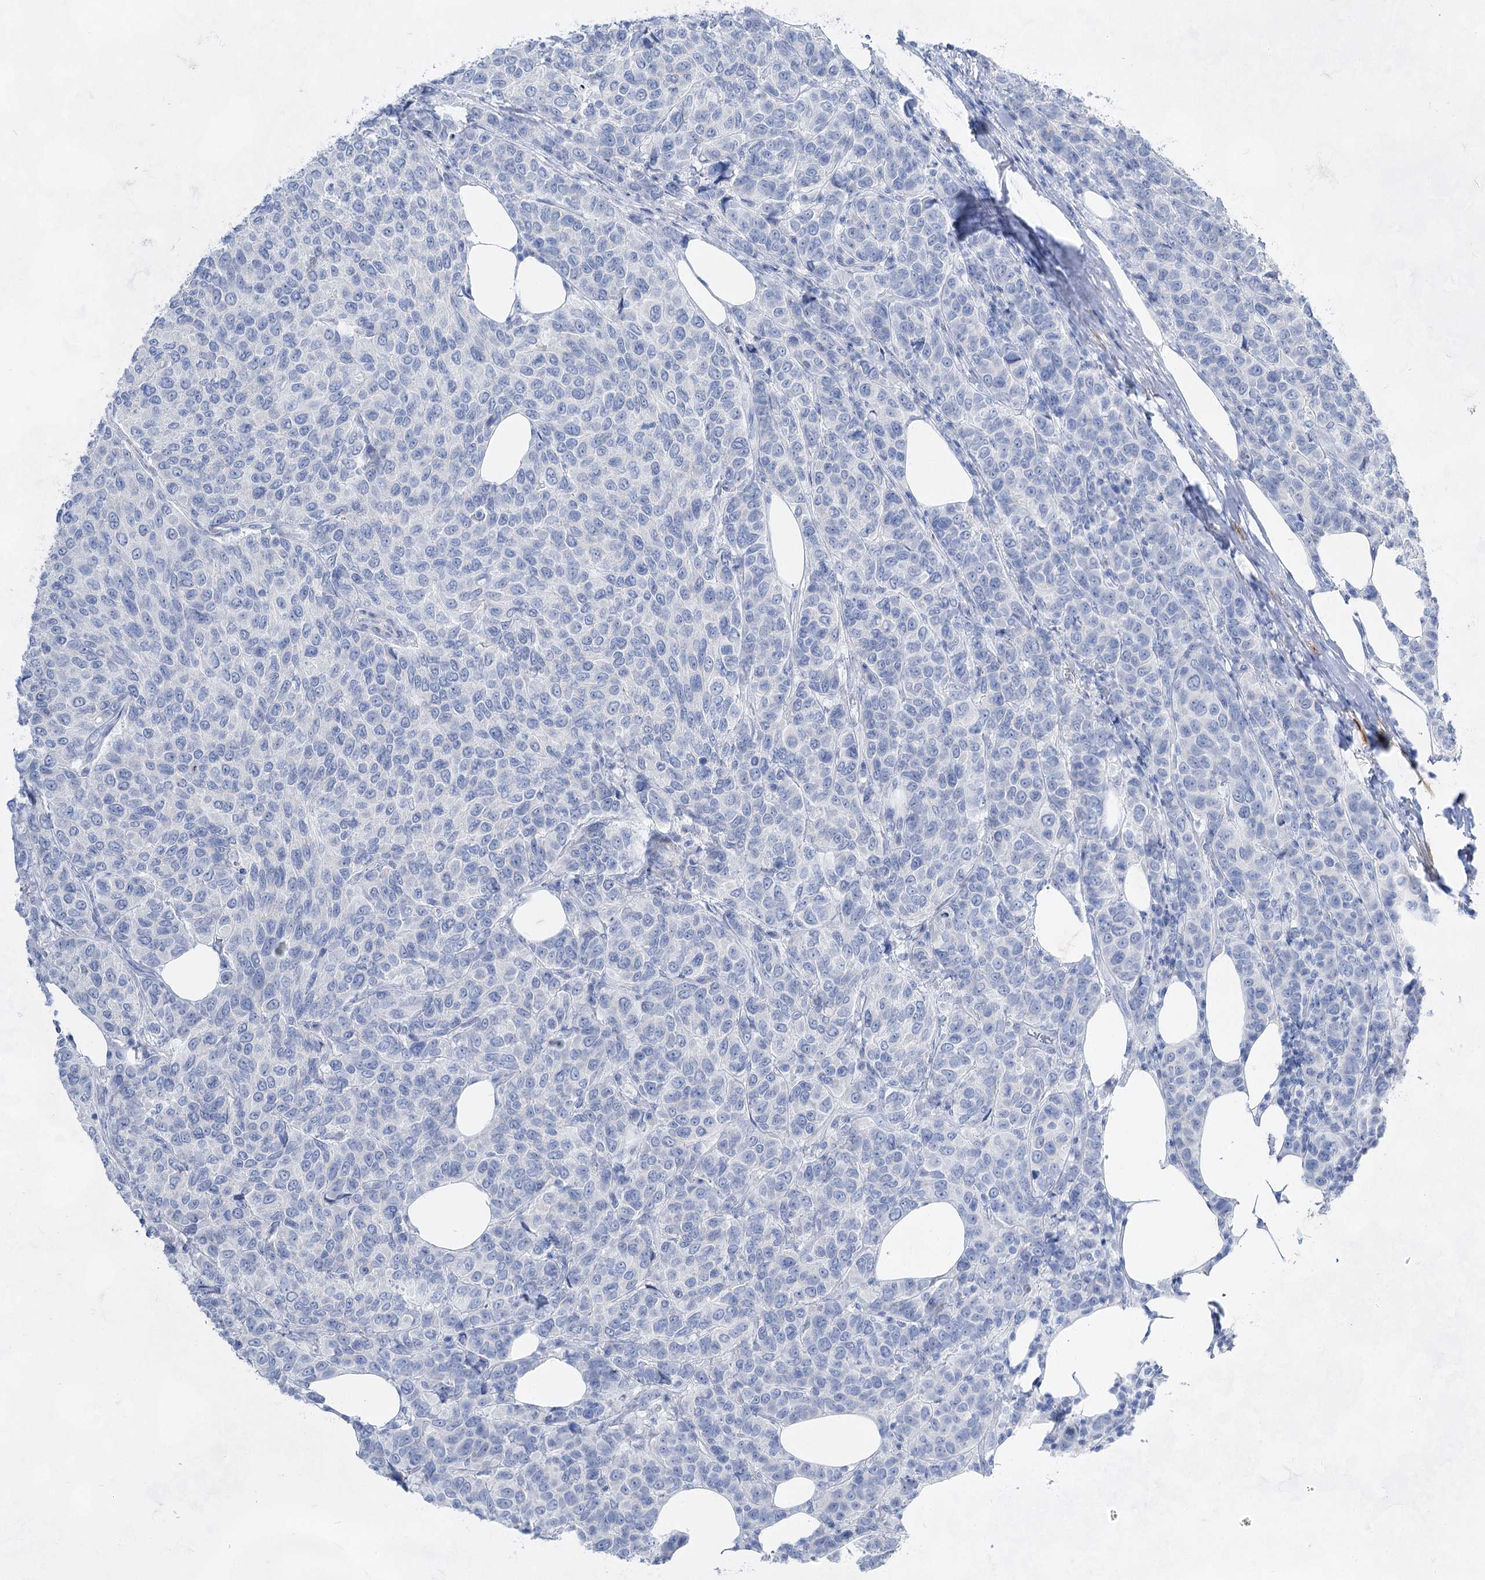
{"staining": {"intensity": "negative", "quantity": "none", "location": "none"}, "tissue": "breast cancer", "cell_type": "Tumor cells", "image_type": "cancer", "snomed": [{"axis": "morphology", "description": "Duct carcinoma"}, {"axis": "topography", "description": "Breast"}], "caption": "DAB (3,3'-diaminobenzidine) immunohistochemical staining of human breast cancer (invasive ductal carcinoma) reveals no significant staining in tumor cells.", "gene": "ACRV1", "patient": {"sex": "female", "age": 55}}